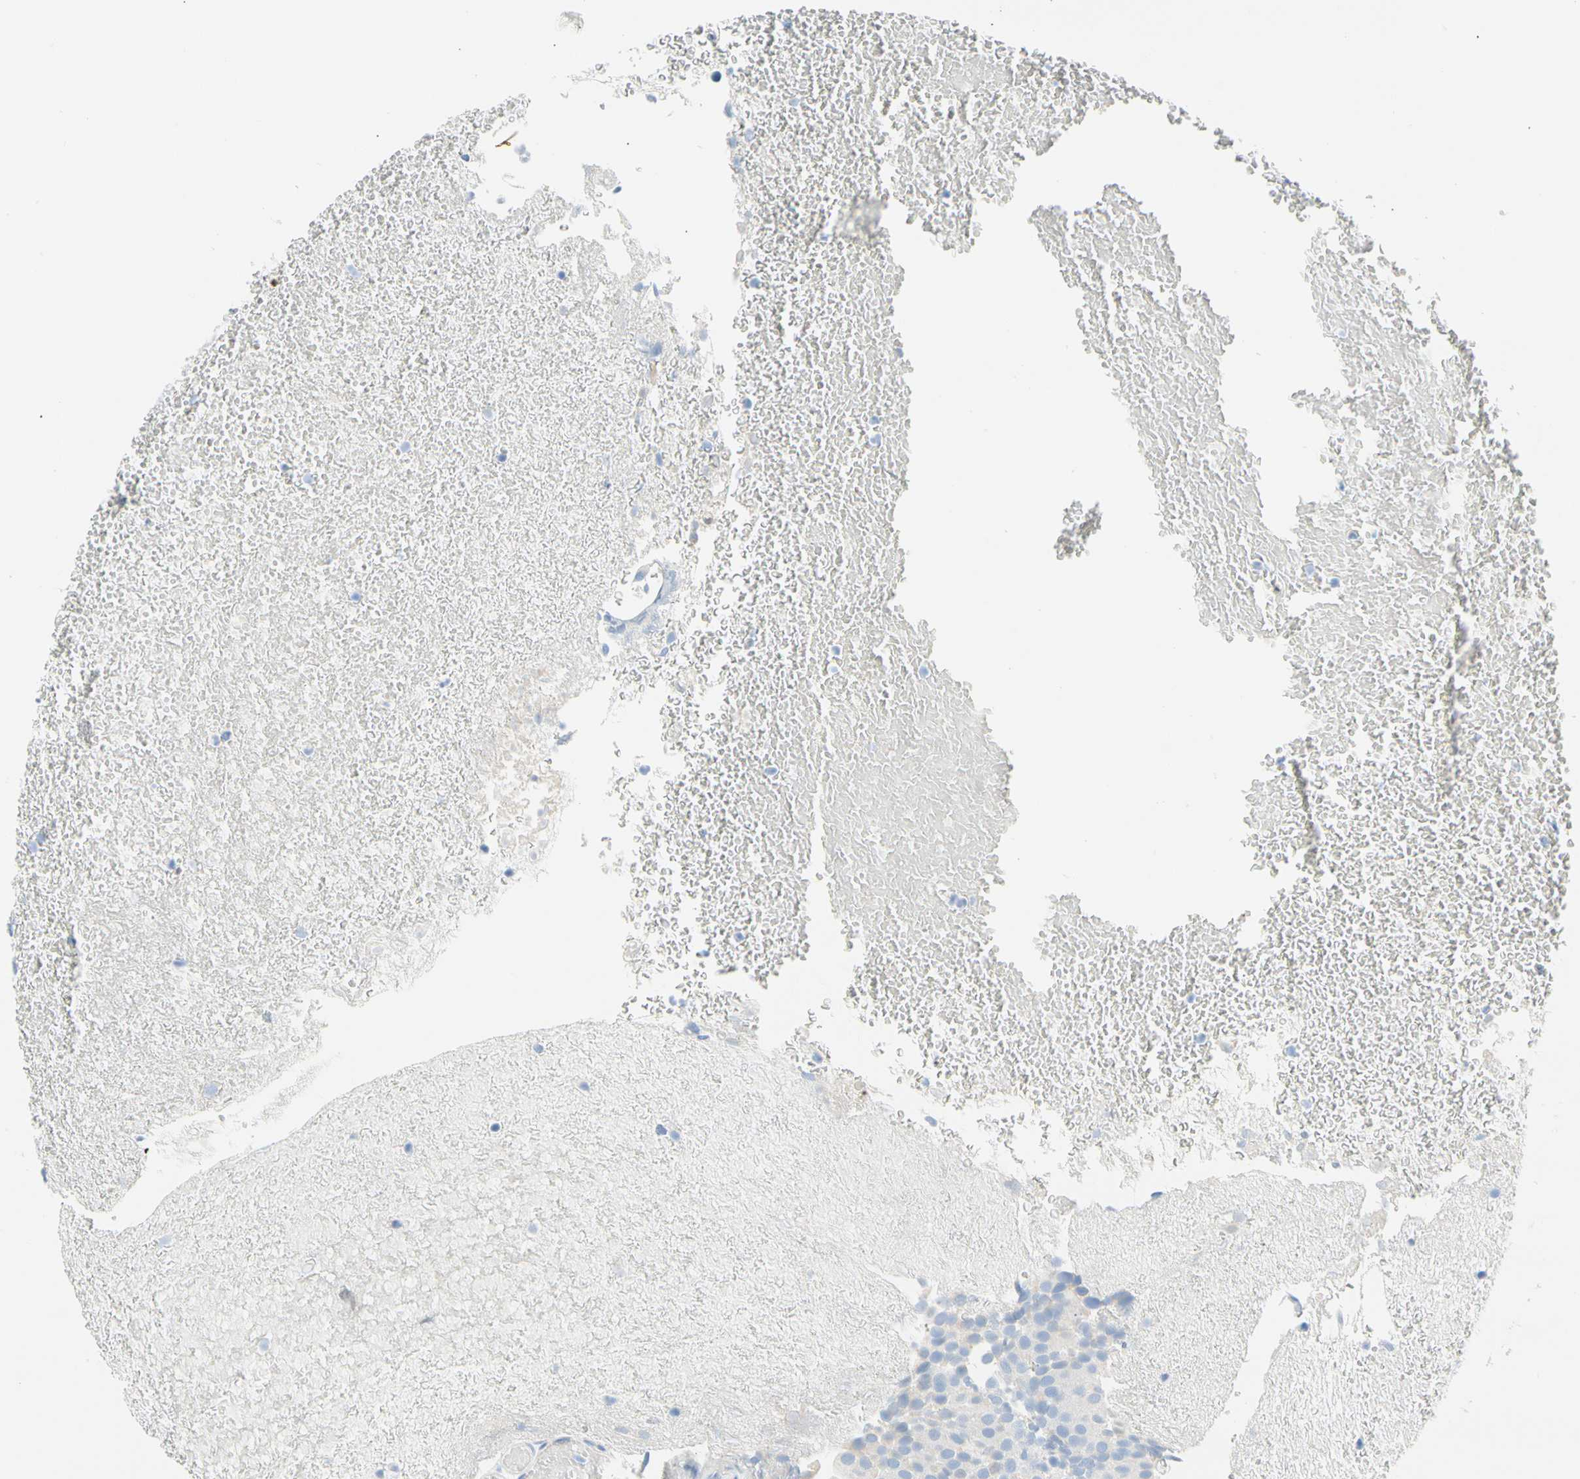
{"staining": {"intensity": "negative", "quantity": "none", "location": "none"}, "tissue": "urothelial cancer", "cell_type": "Tumor cells", "image_type": "cancer", "snomed": [{"axis": "morphology", "description": "Urothelial carcinoma, Low grade"}, {"axis": "topography", "description": "Urinary bladder"}], "caption": "Immunohistochemistry (IHC) image of neoplastic tissue: urothelial cancer stained with DAB (3,3'-diaminobenzidine) reveals no significant protein staining in tumor cells.", "gene": "STXBP1", "patient": {"sex": "male", "age": 78}}